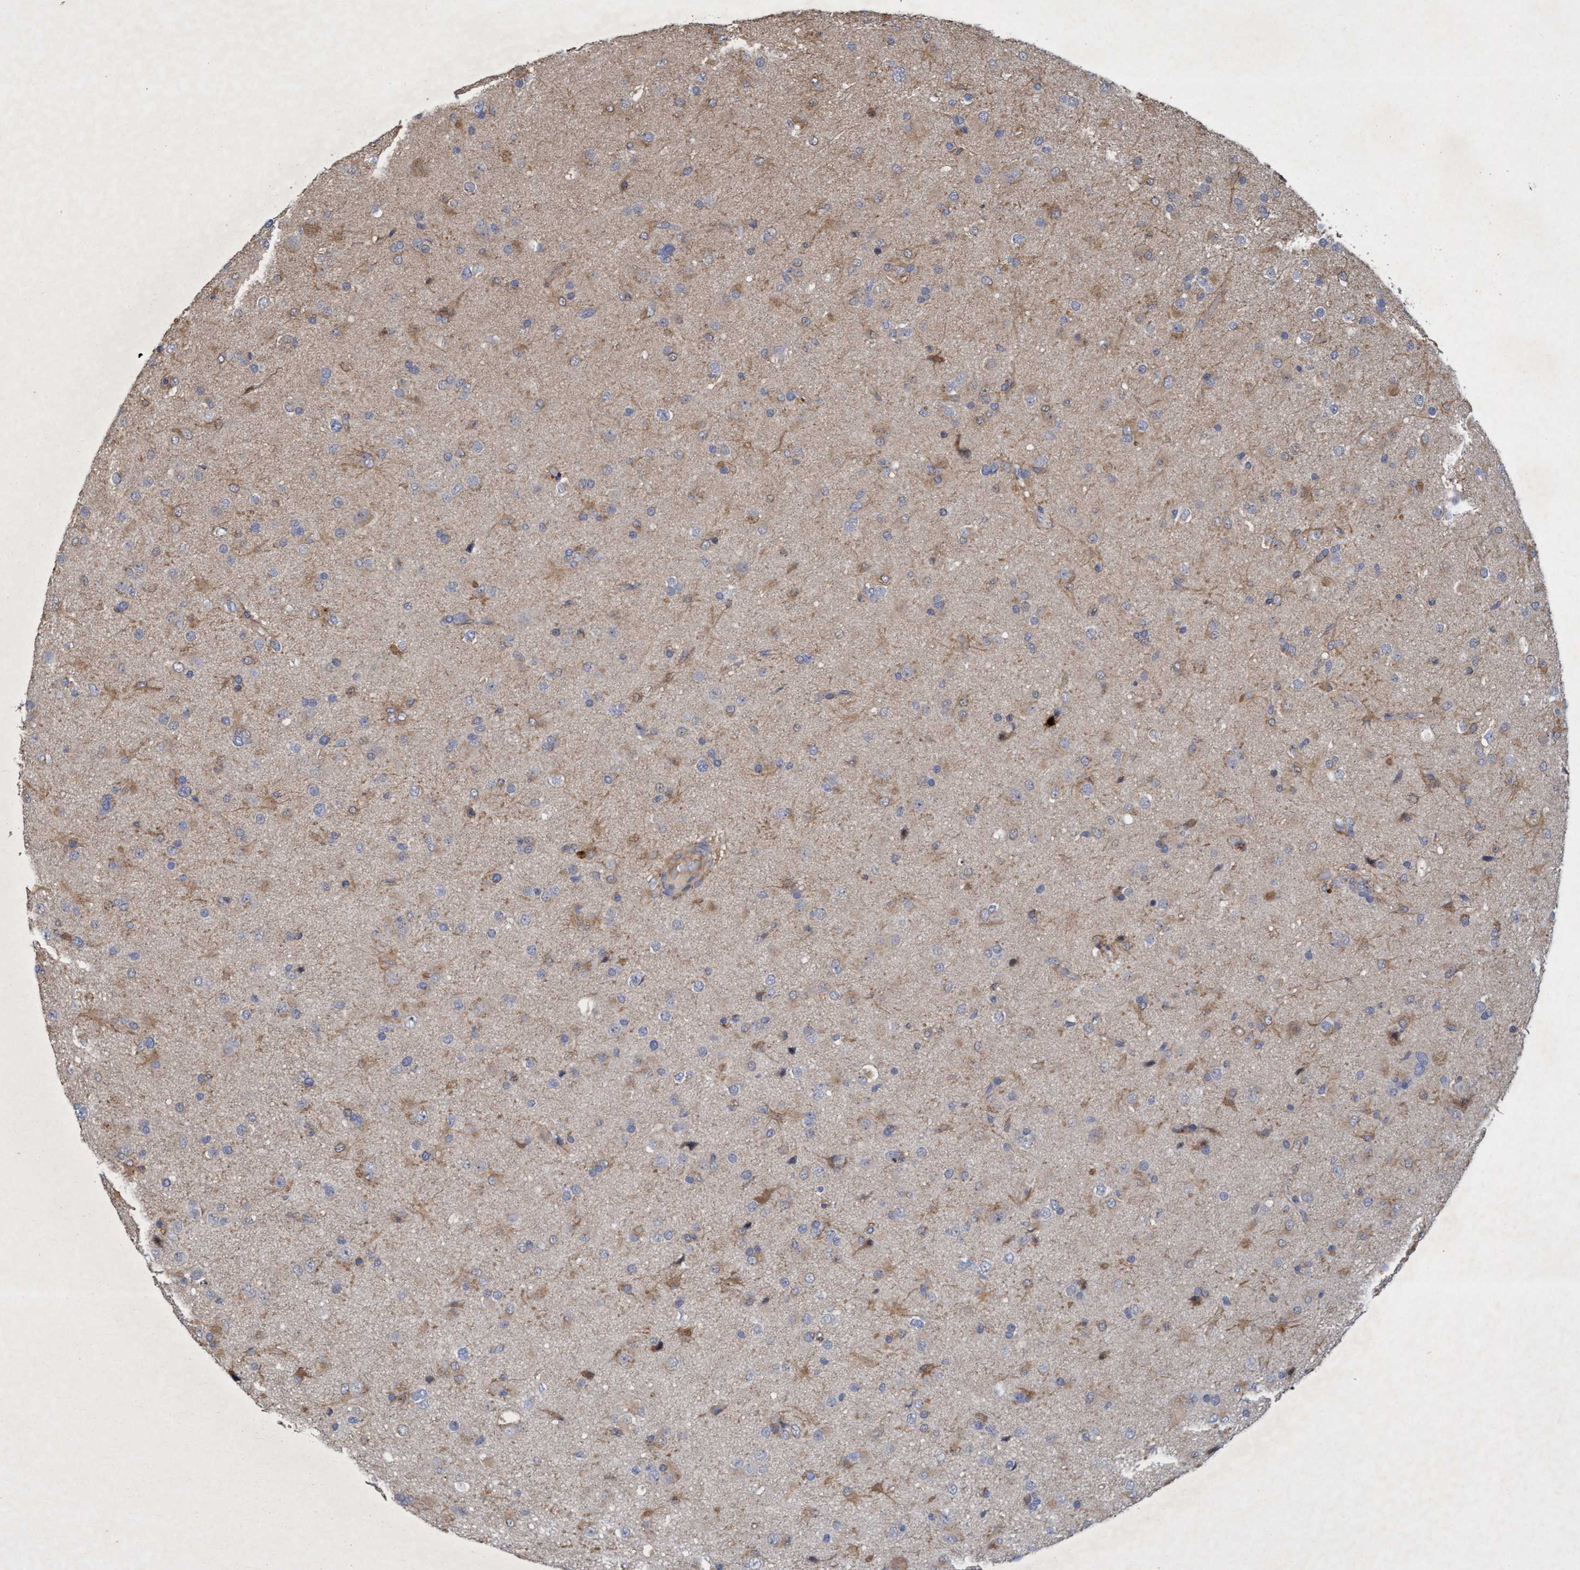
{"staining": {"intensity": "weak", "quantity": "25%-75%", "location": "cytoplasmic/membranous"}, "tissue": "glioma", "cell_type": "Tumor cells", "image_type": "cancer", "snomed": [{"axis": "morphology", "description": "Glioma, malignant, Low grade"}, {"axis": "topography", "description": "Brain"}], "caption": "DAB (3,3'-diaminobenzidine) immunohistochemical staining of glioma demonstrates weak cytoplasmic/membranous protein expression in approximately 25%-75% of tumor cells.", "gene": "ZNF677", "patient": {"sex": "male", "age": 65}}